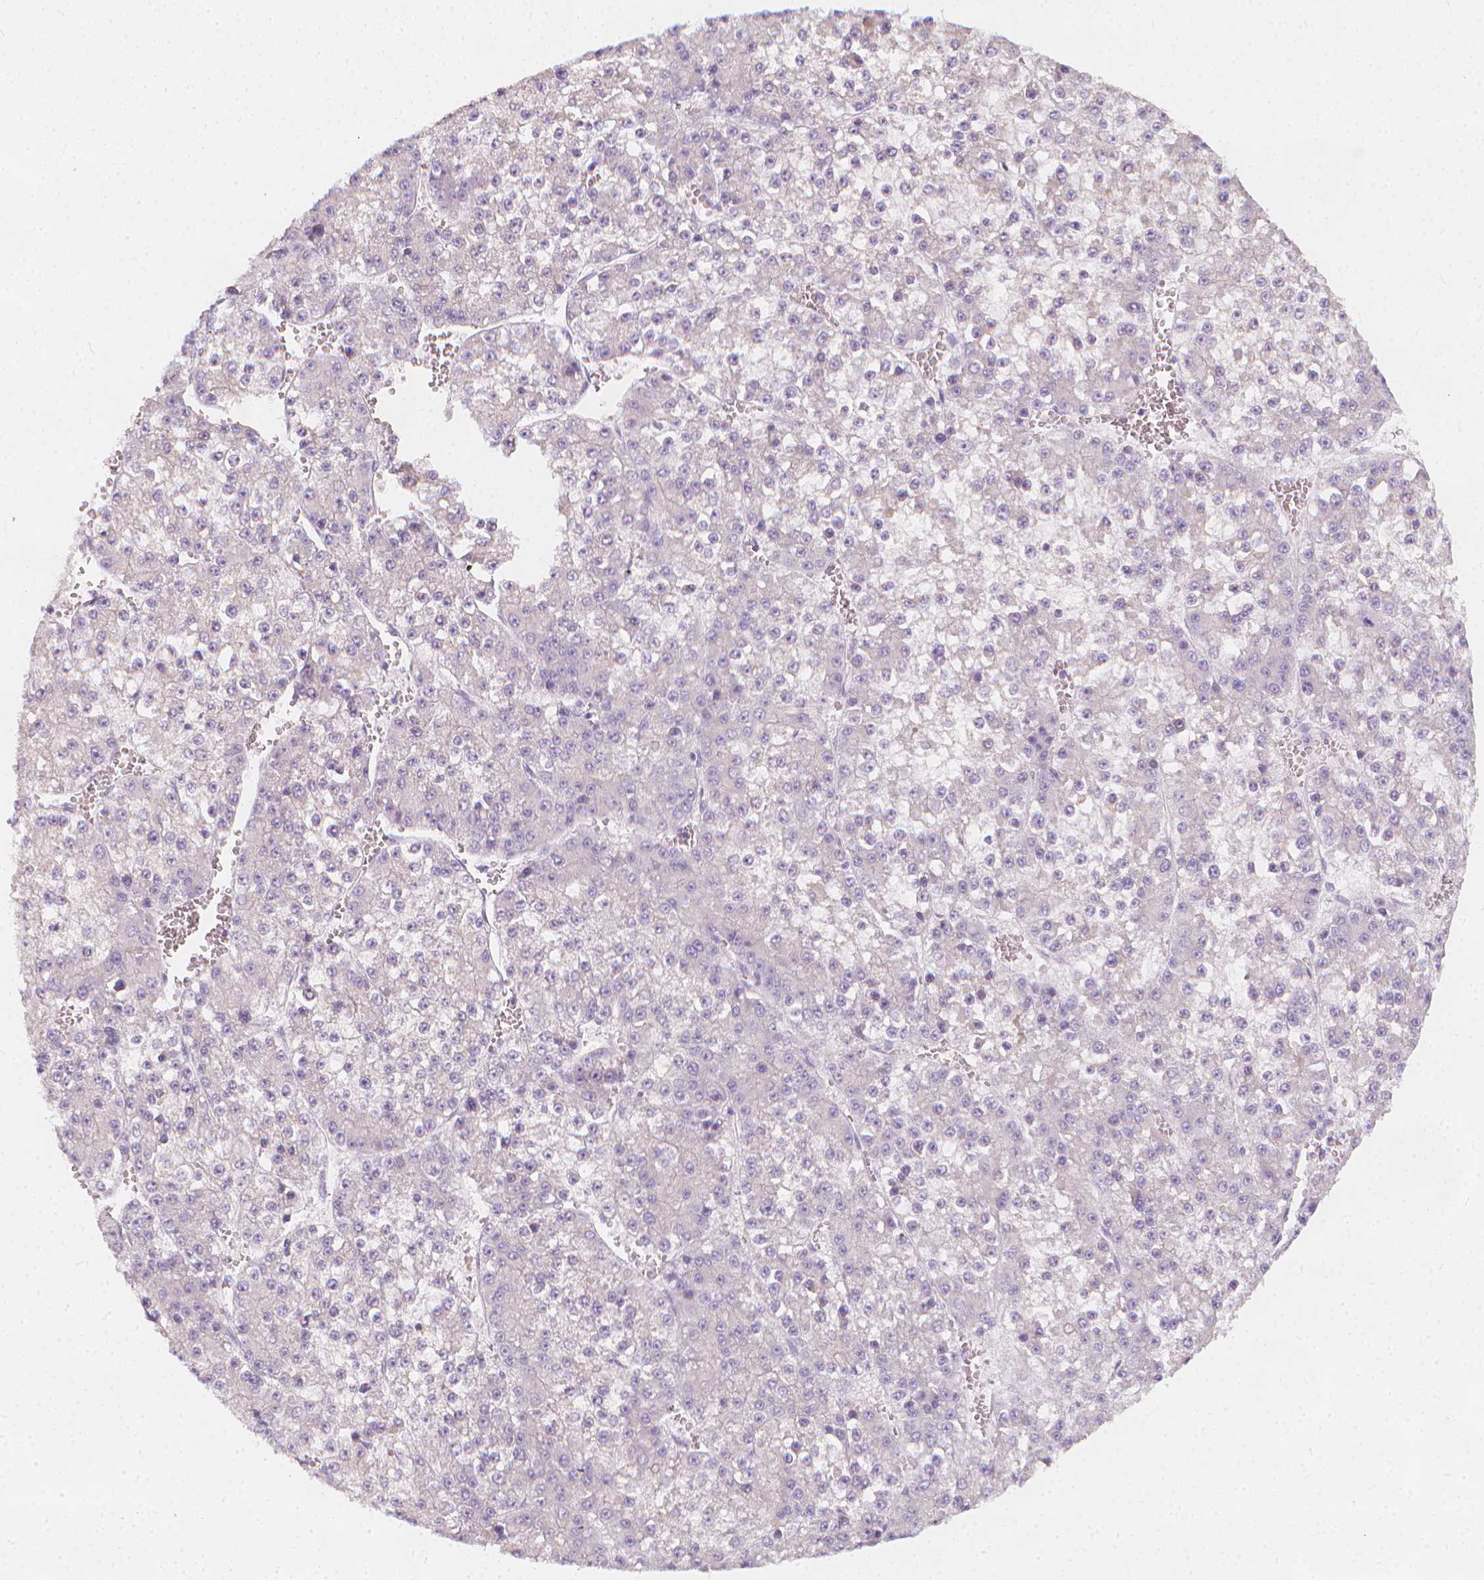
{"staining": {"intensity": "negative", "quantity": "none", "location": "none"}, "tissue": "liver cancer", "cell_type": "Tumor cells", "image_type": "cancer", "snomed": [{"axis": "morphology", "description": "Carcinoma, Hepatocellular, NOS"}, {"axis": "topography", "description": "Liver"}], "caption": "Human liver cancer (hepatocellular carcinoma) stained for a protein using immunohistochemistry (IHC) exhibits no positivity in tumor cells.", "gene": "RBFOX1", "patient": {"sex": "female", "age": 73}}